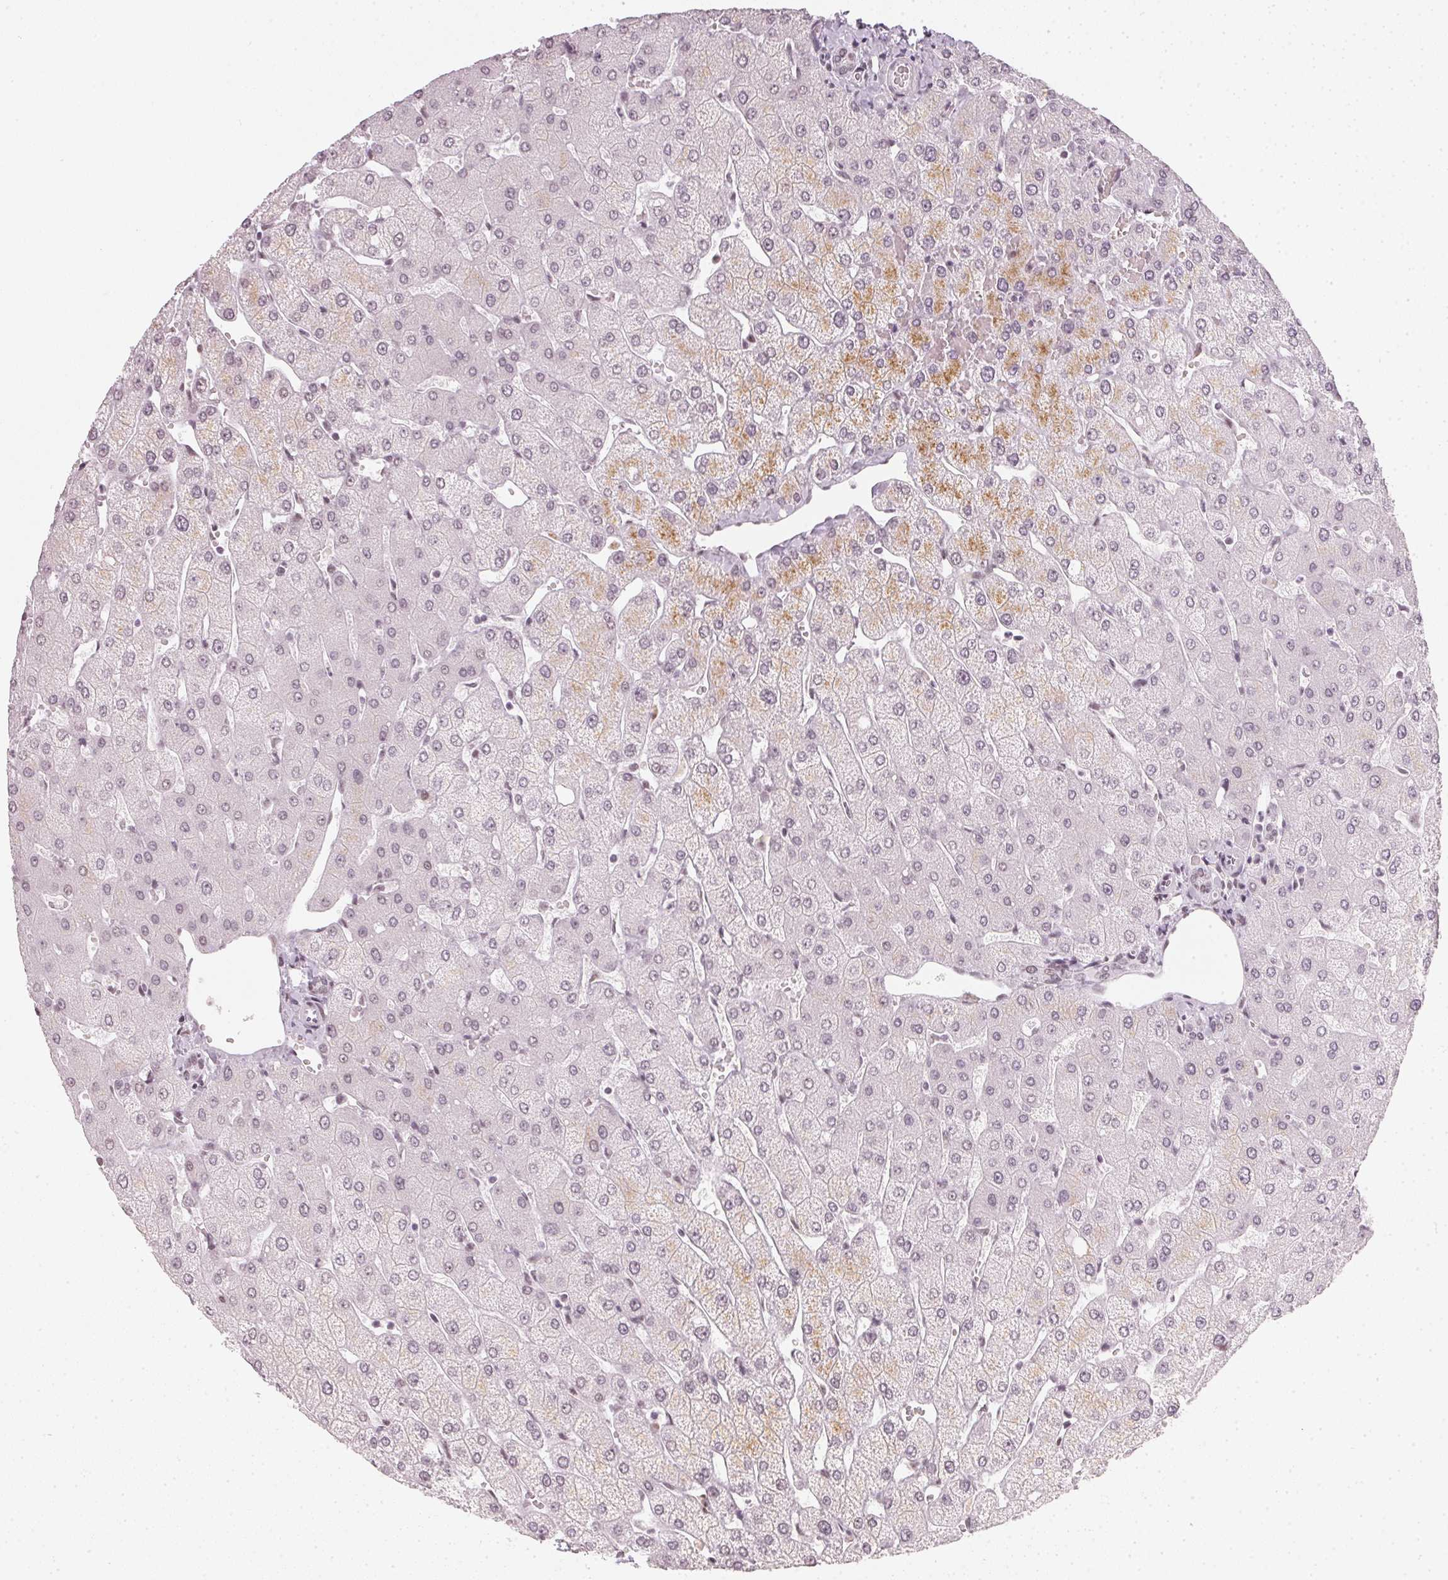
{"staining": {"intensity": "negative", "quantity": "none", "location": "none"}, "tissue": "liver", "cell_type": "Cholangiocytes", "image_type": "normal", "snomed": [{"axis": "morphology", "description": "Normal tissue, NOS"}, {"axis": "topography", "description": "Liver"}], "caption": "This is an immunohistochemistry image of normal human liver. There is no staining in cholangiocytes.", "gene": "DNAJC6", "patient": {"sex": "female", "age": 54}}